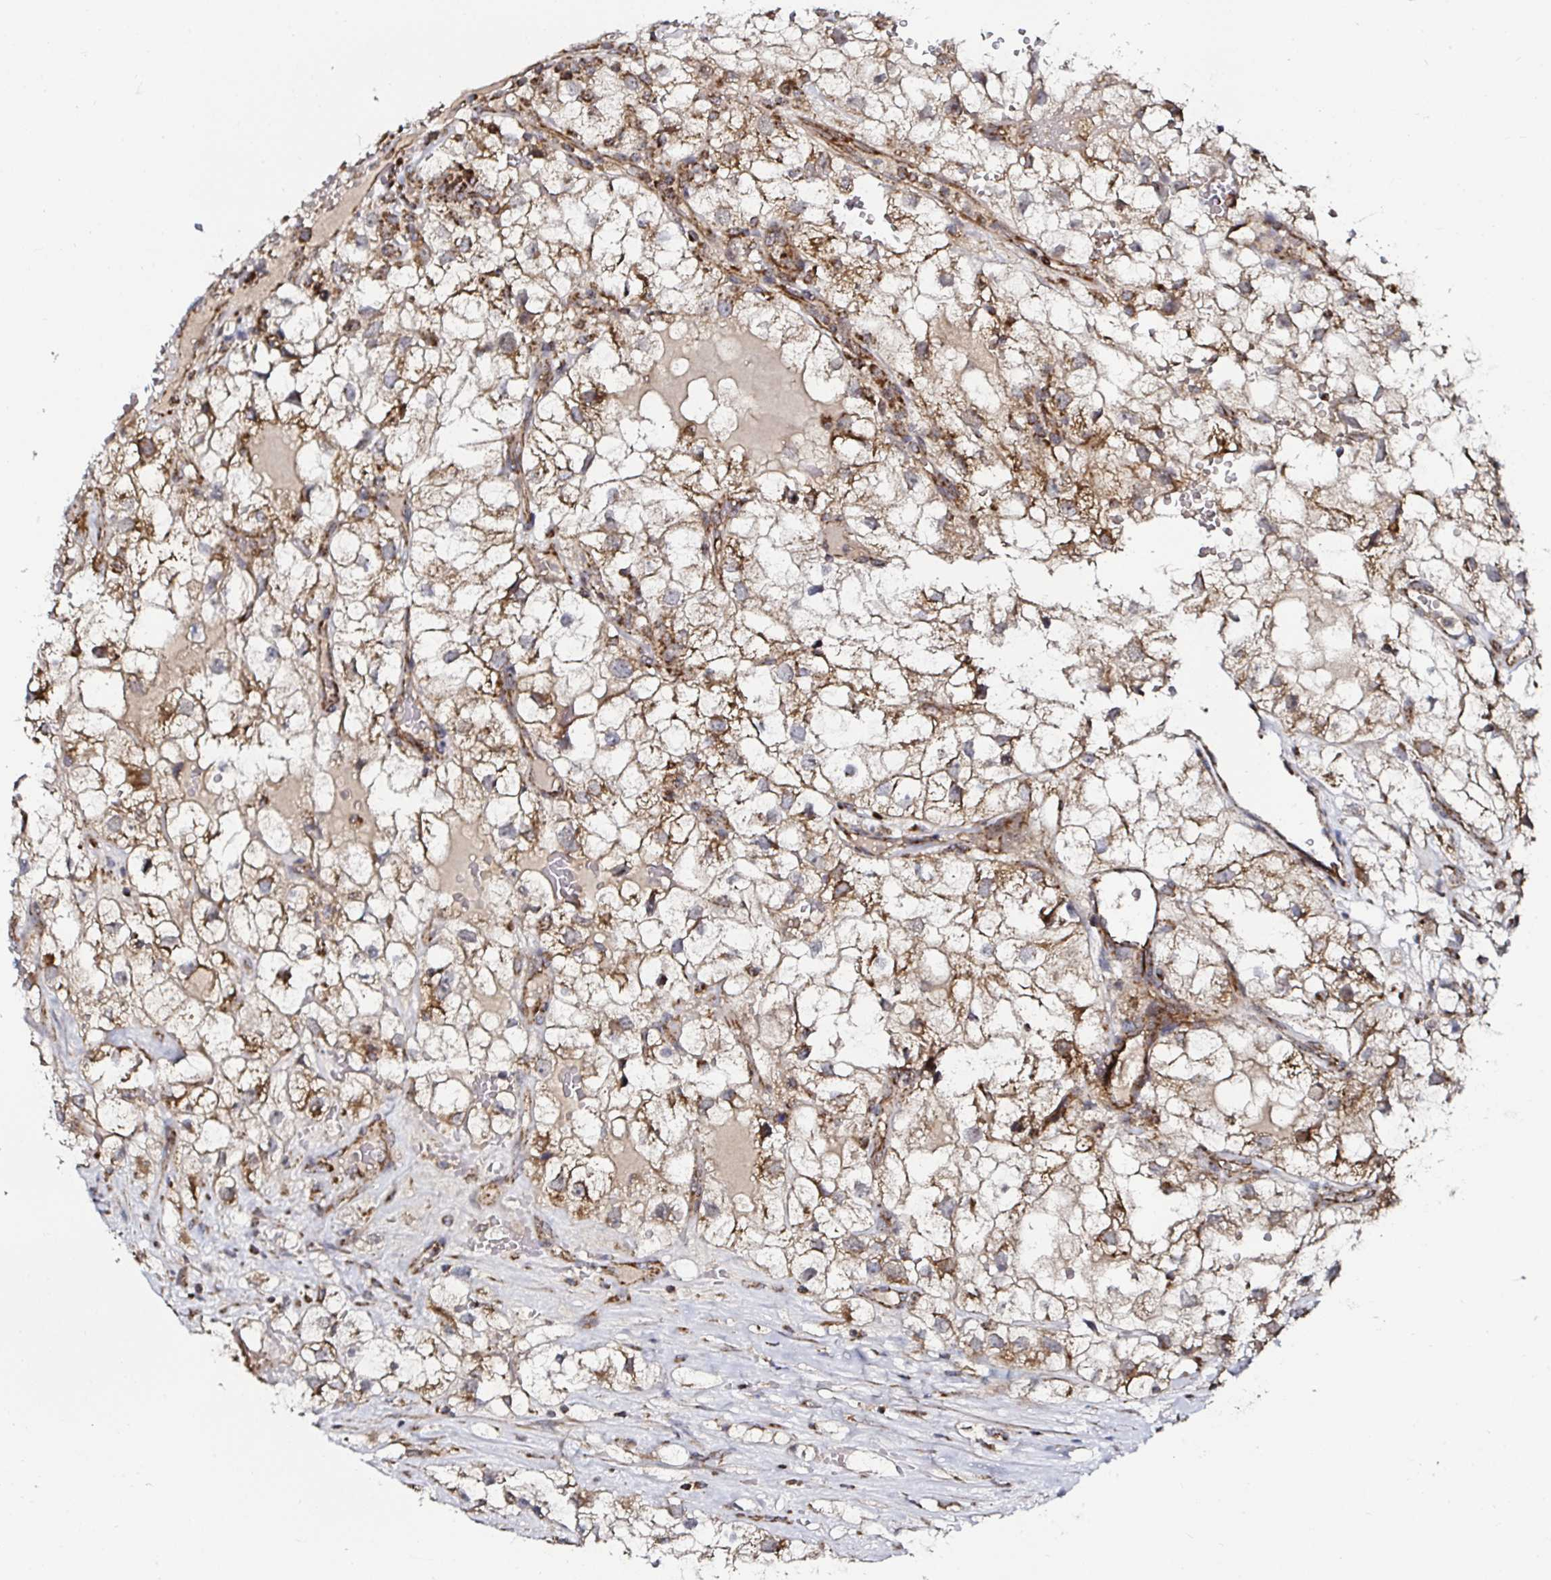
{"staining": {"intensity": "moderate", "quantity": "25%-75%", "location": "cytoplasmic/membranous"}, "tissue": "renal cancer", "cell_type": "Tumor cells", "image_type": "cancer", "snomed": [{"axis": "morphology", "description": "Adenocarcinoma, NOS"}, {"axis": "topography", "description": "Kidney"}], "caption": "Renal cancer tissue shows moderate cytoplasmic/membranous expression in about 25%-75% of tumor cells", "gene": "ATAD3B", "patient": {"sex": "male", "age": 59}}